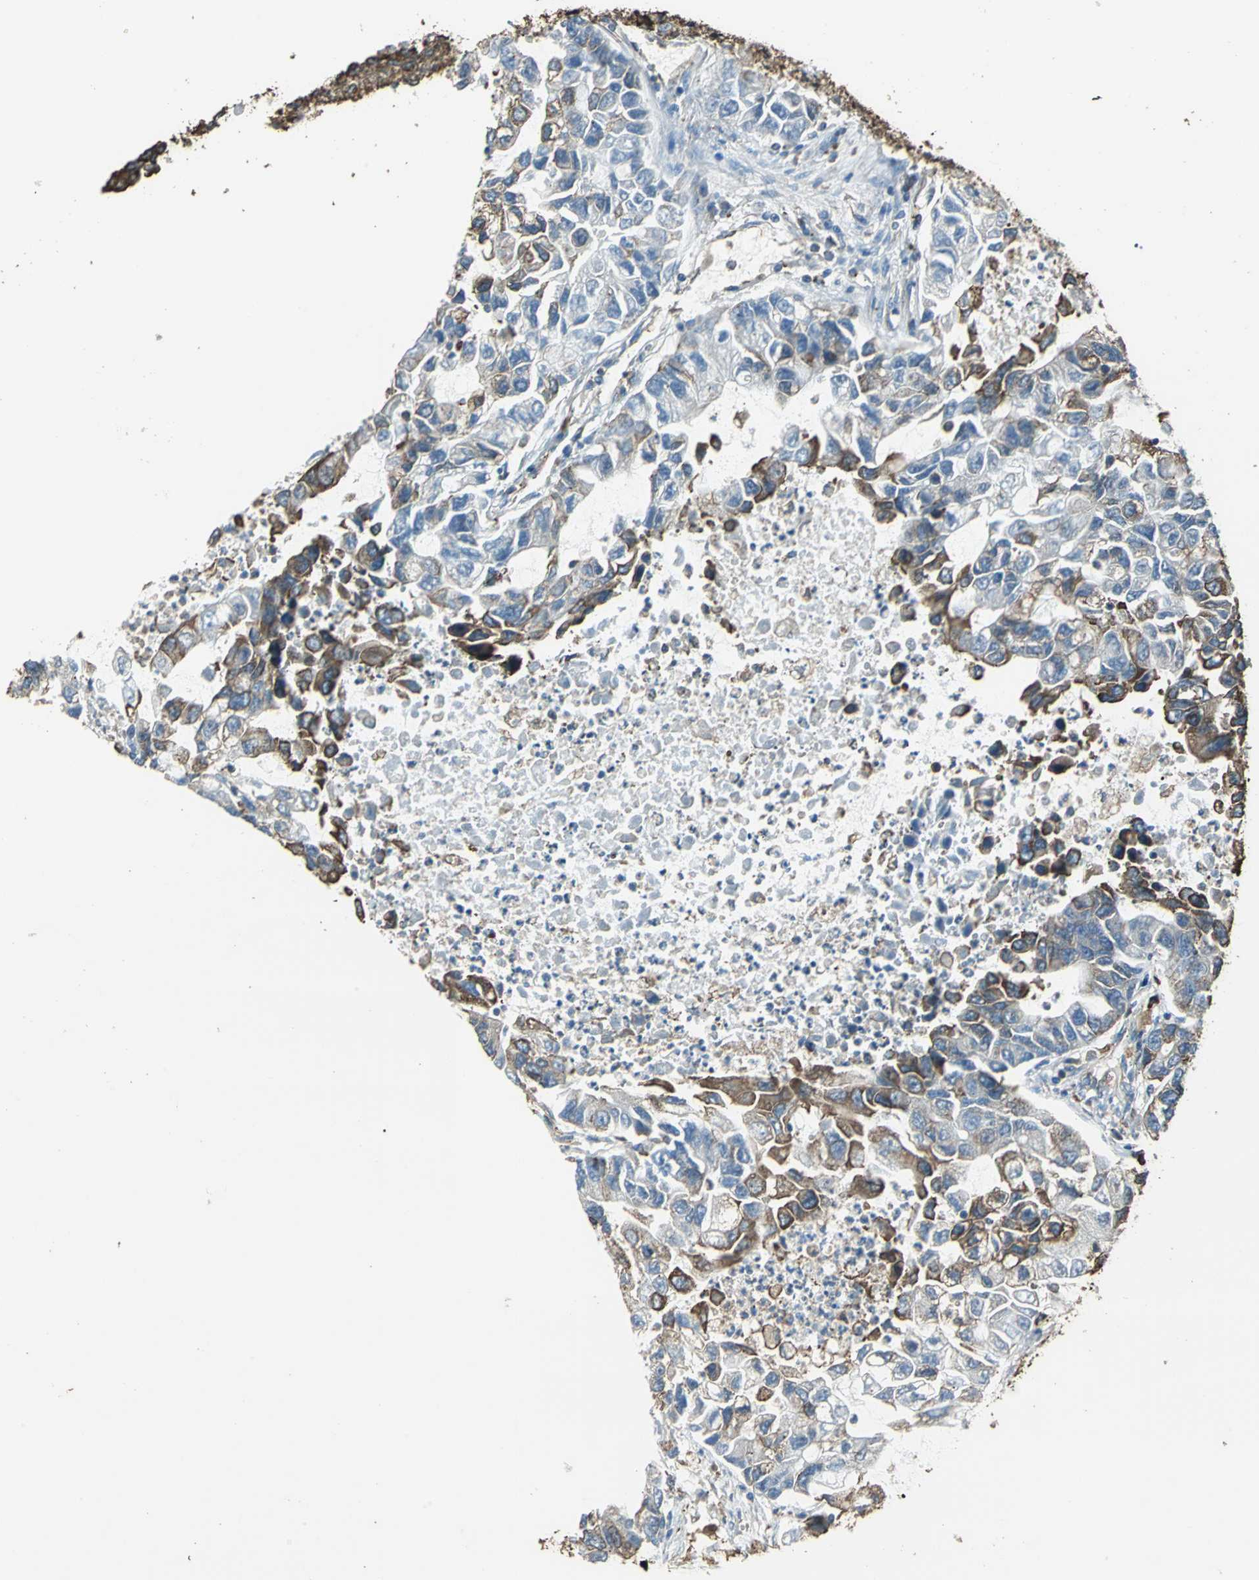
{"staining": {"intensity": "moderate", "quantity": "25%-75%", "location": "cytoplasmic/membranous"}, "tissue": "lung cancer", "cell_type": "Tumor cells", "image_type": "cancer", "snomed": [{"axis": "morphology", "description": "Adenocarcinoma, NOS"}, {"axis": "topography", "description": "Lung"}], "caption": "Adenocarcinoma (lung) stained with a protein marker demonstrates moderate staining in tumor cells.", "gene": "GPANK1", "patient": {"sex": "female", "age": 51}}